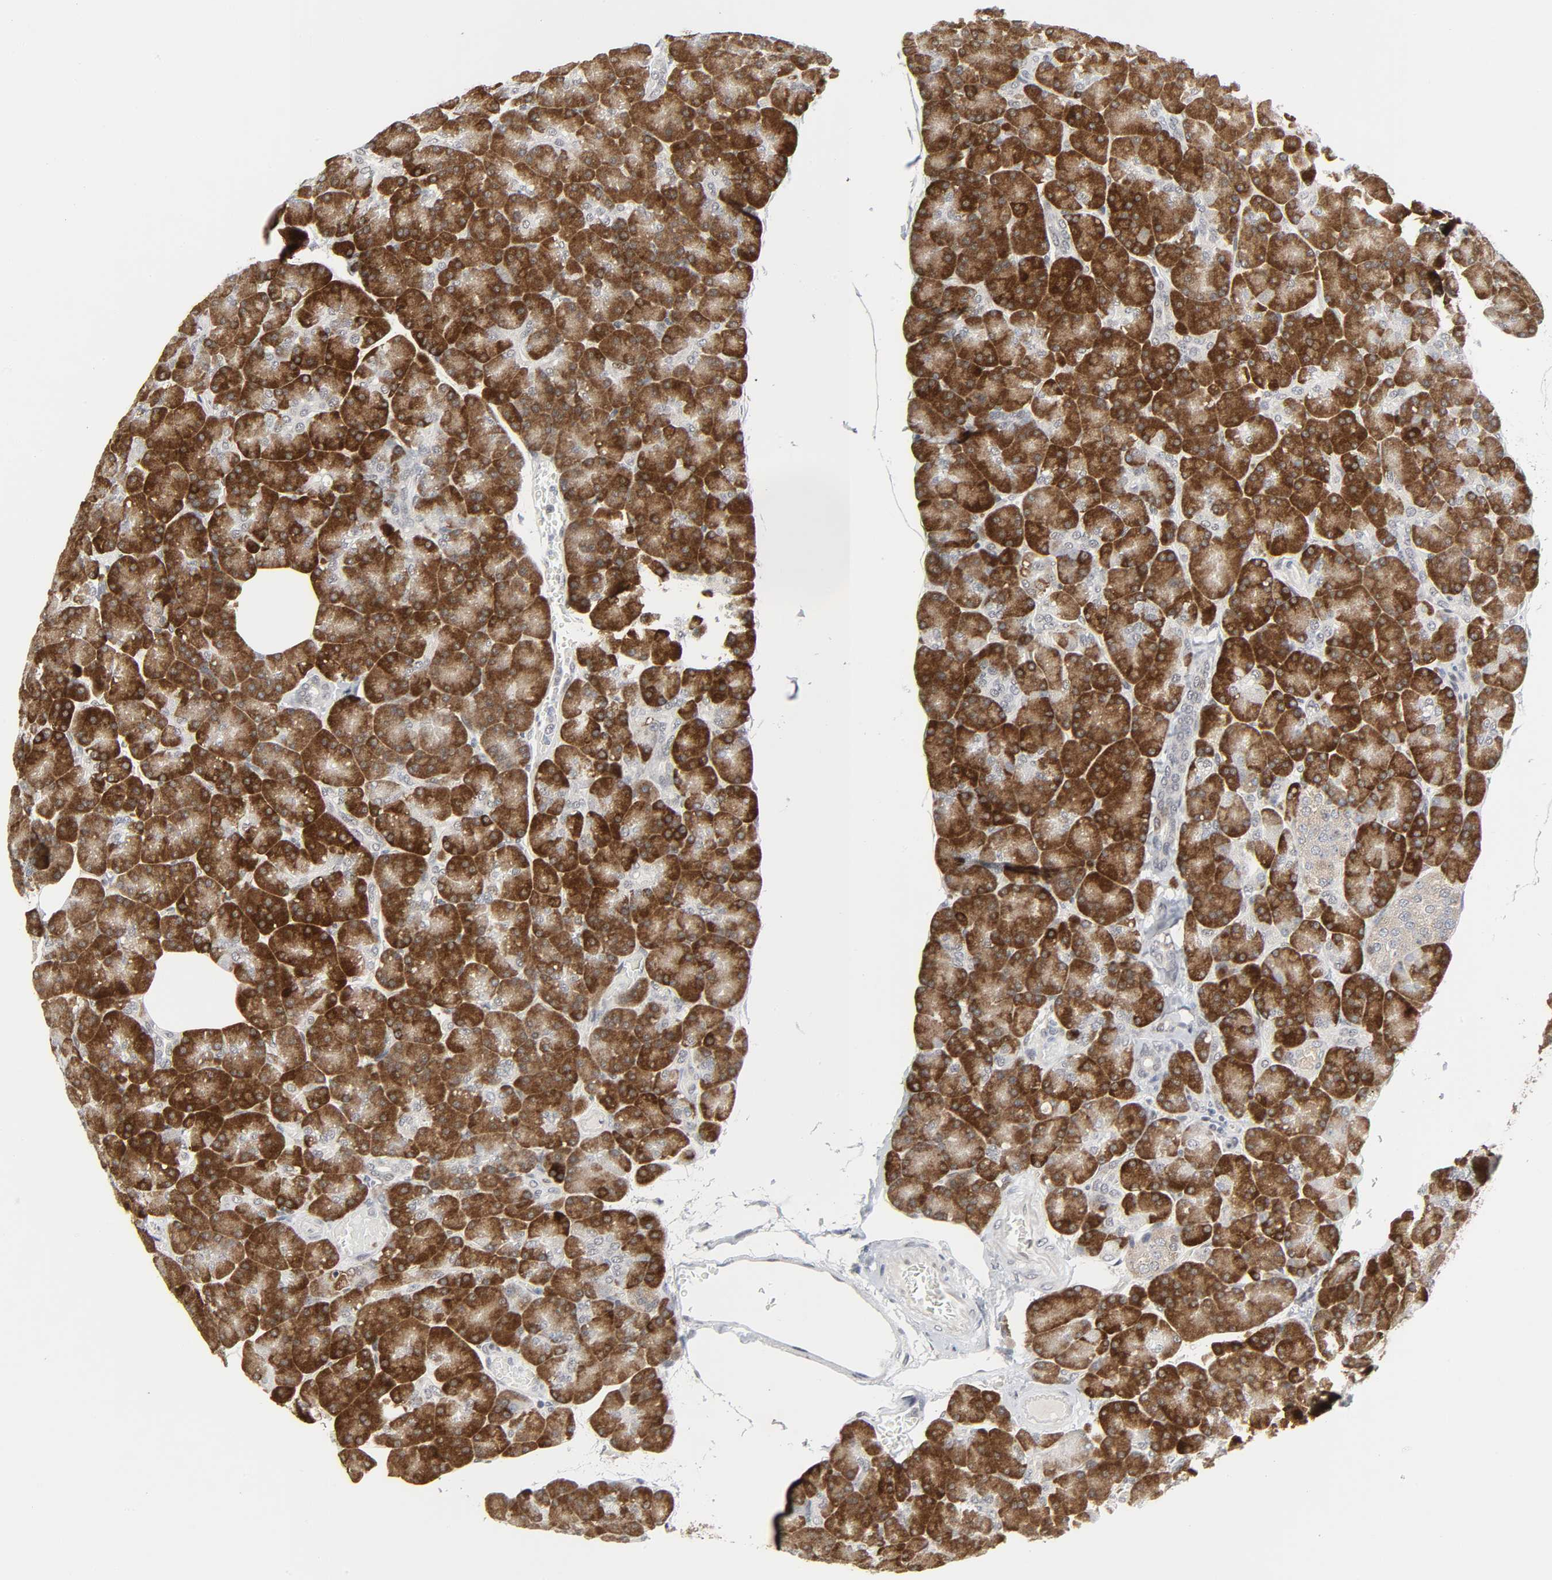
{"staining": {"intensity": "strong", "quantity": ">75%", "location": "cytoplasmic/membranous"}, "tissue": "pancreas", "cell_type": "Exocrine glandular cells", "image_type": "normal", "snomed": [{"axis": "morphology", "description": "Normal tissue, NOS"}, {"axis": "topography", "description": "Pancreas"}], "caption": "Immunohistochemical staining of unremarkable pancreas reveals >75% levels of strong cytoplasmic/membranous protein staining in approximately >75% of exocrine glandular cells.", "gene": "MUC1", "patient": {"sex": "female", "age": 43}}